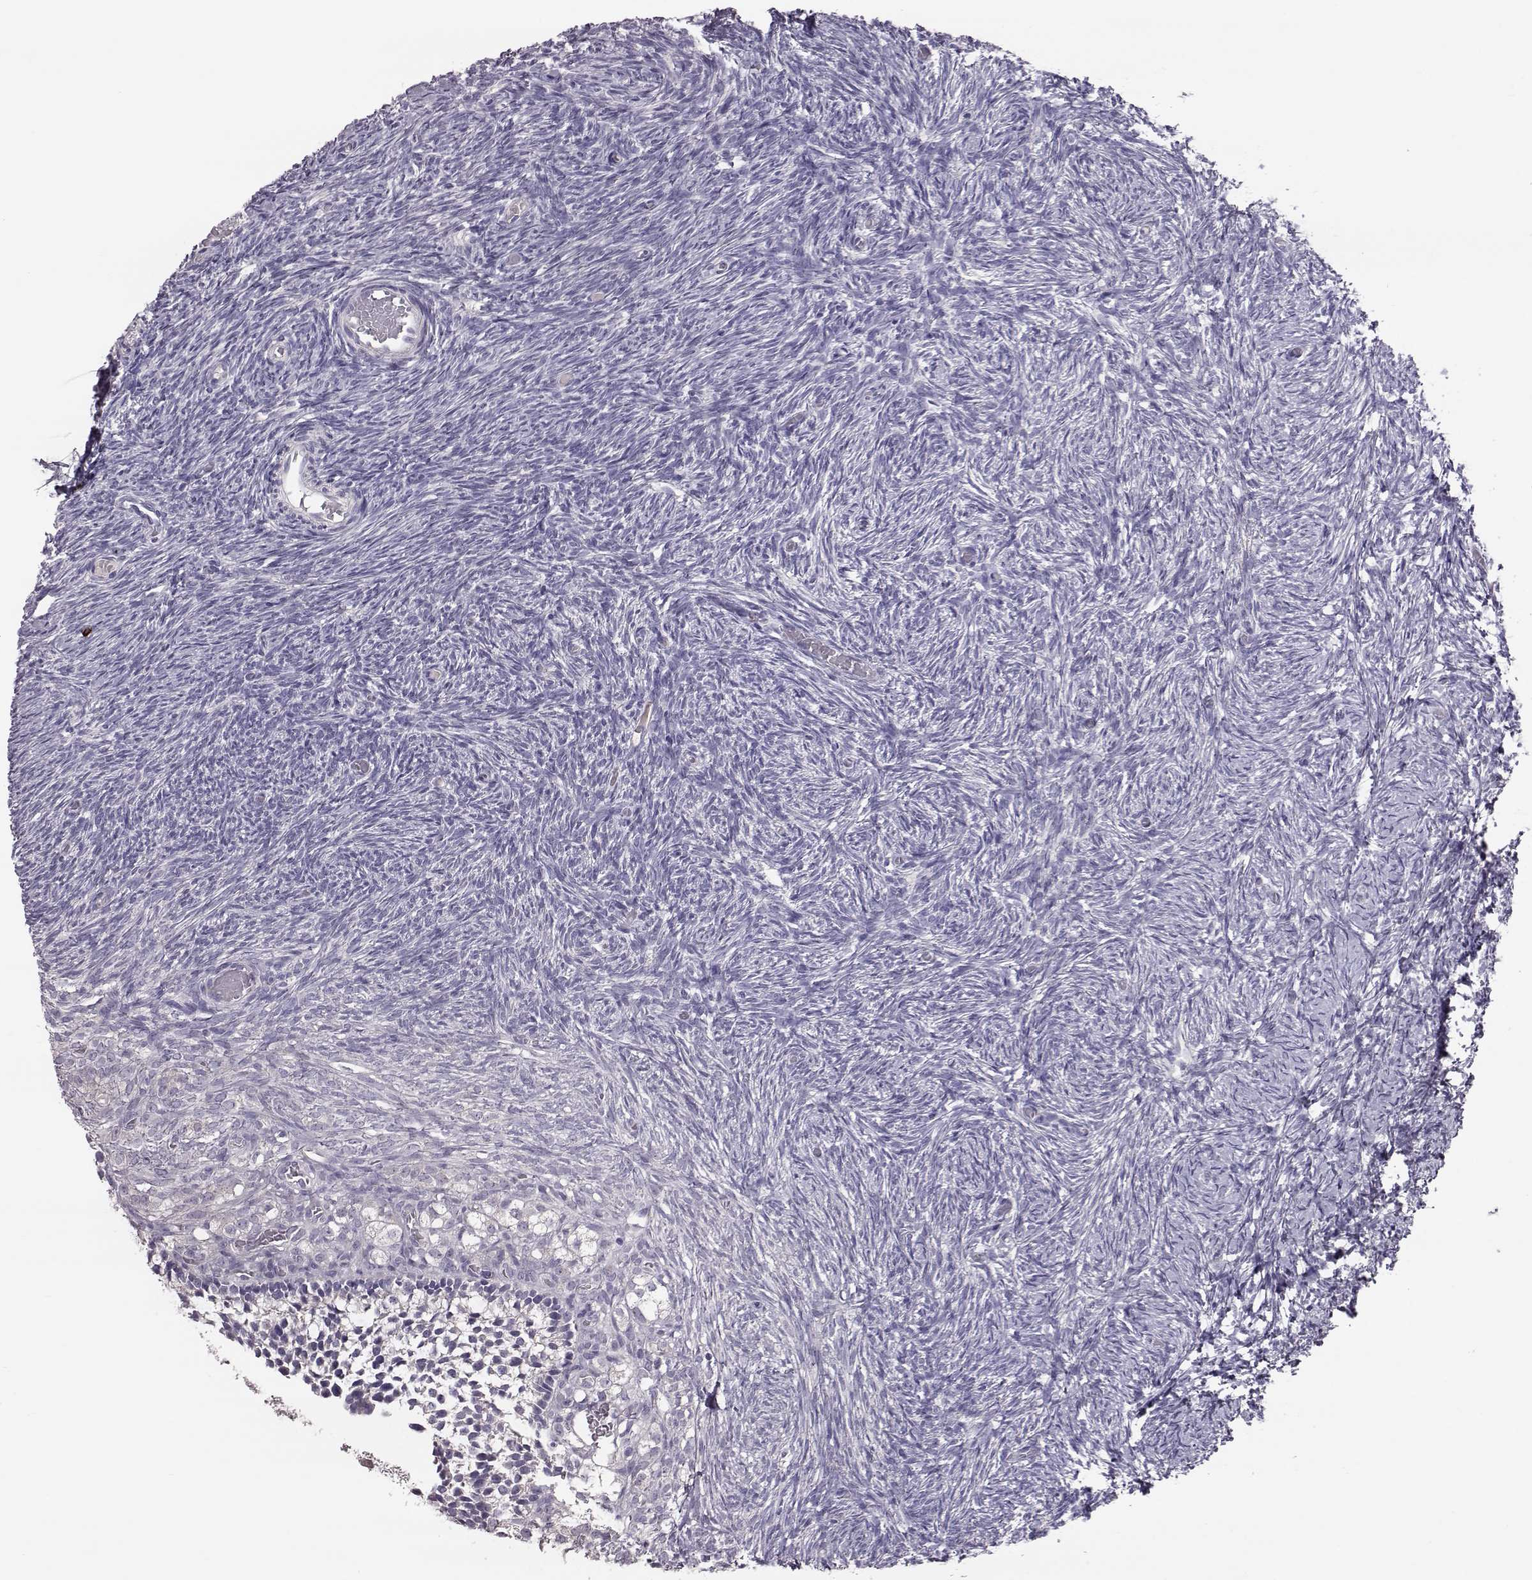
{"staining": {"intensity": "negative", "quantity": "none", "location": "none"}, "tissue": "ovary", "cell_type": "Ovarian stroma cells", "image_type": "normal", "snomed": [{"axis": "morphology", "description": "Normal tissue, NOS"}, {"axis": "topography", "description": "Ovary"}], "caption": "The image reveals no significant expression in ovarian stroma cells of ovary. Nuclei are stained in blue.", "gene": "ADGRG5", "patient": {"sex": "female", "age": 39}}